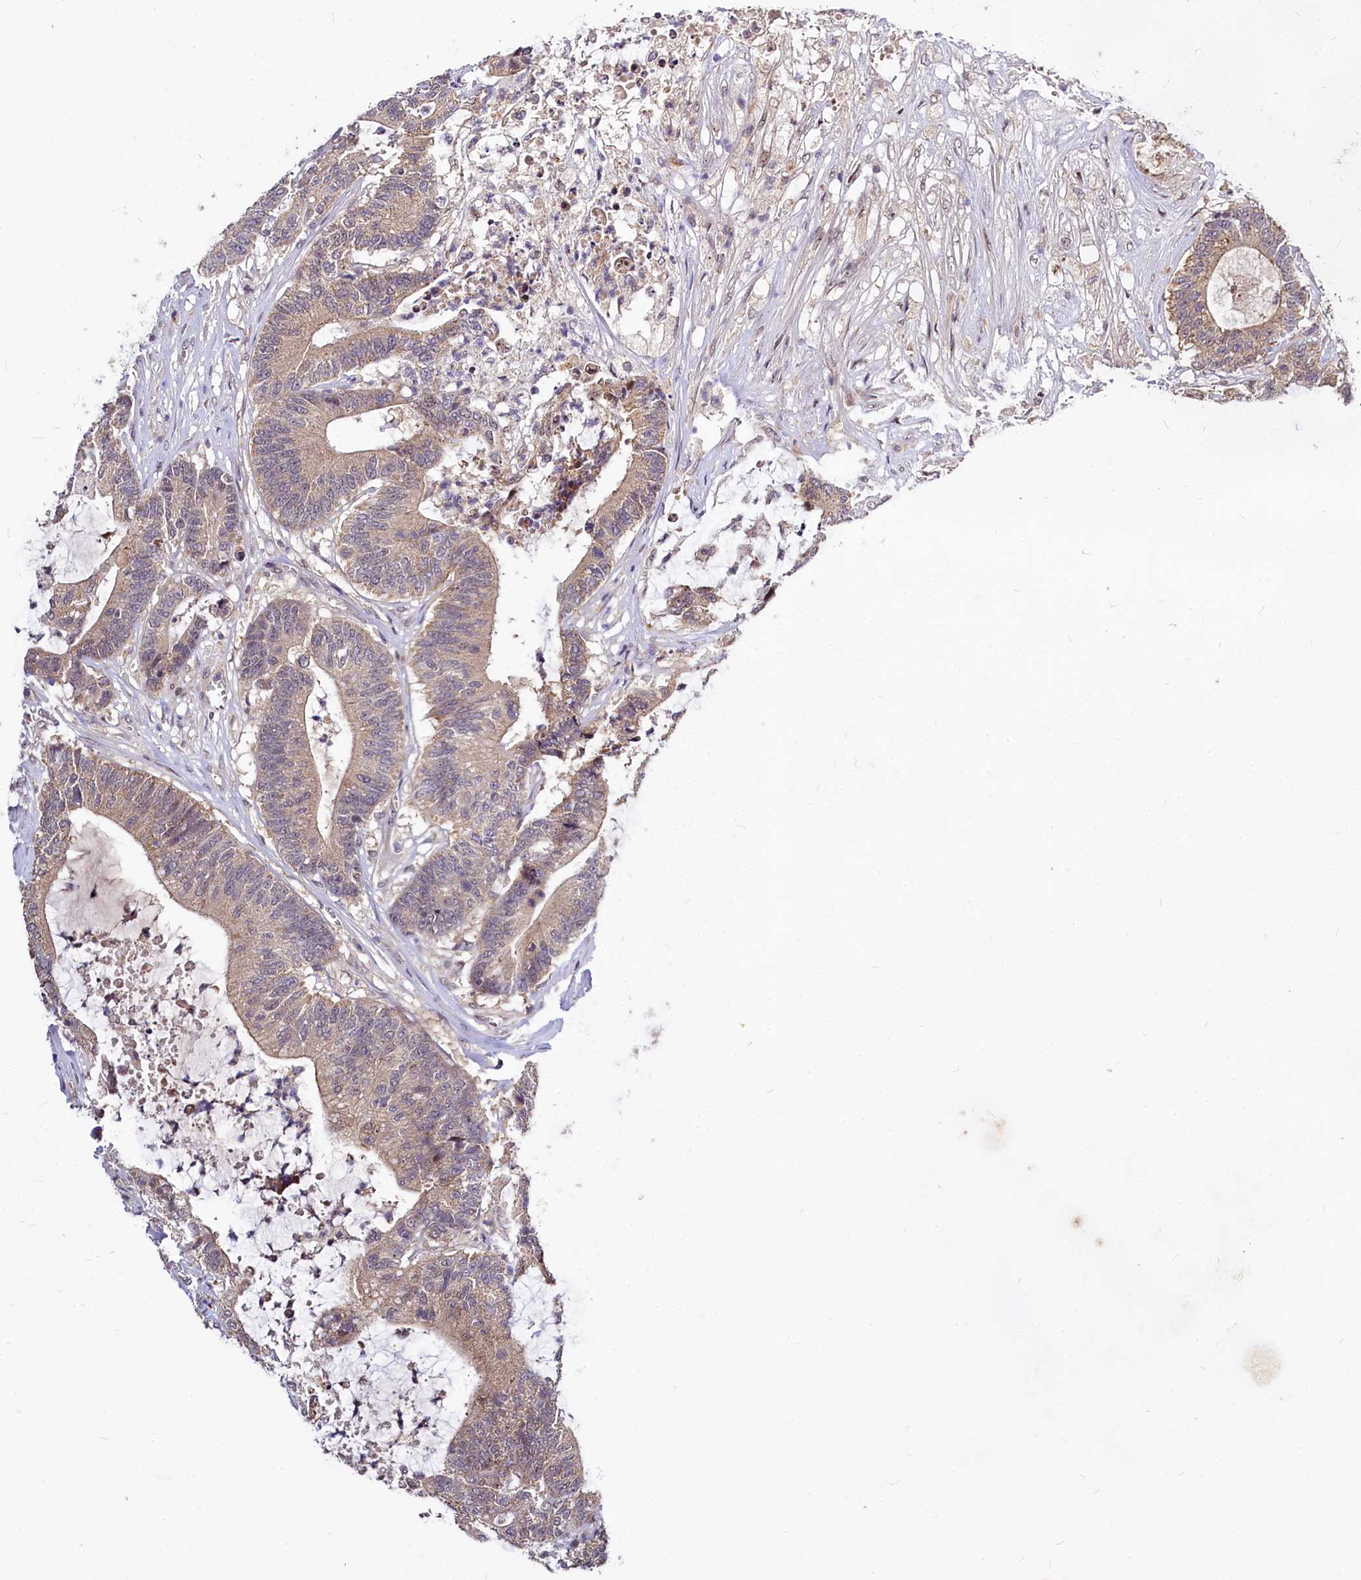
{"staining": {"intensity": "moderate", "quantity": "25%-75%", "location": "cytoplasmic/membranous"}, "tissue": "colorectal cancer", "cell_type": "Tumor cells", "image_type": "cancer", "snomed": [{"axis": "morphology", "description": "Adenocarcinoma, NOS"}, {"axis": "topography", "description": "Colon"}], "caption": "Moderate cytoplasmic/membranous staining for a protein is present in approximately 25%-75% of tumor cells of colorectal cancer (adenocarcinoma) using IHC.", "gene": "MAML2", "patient": {"sex": "female", "age": 84}}